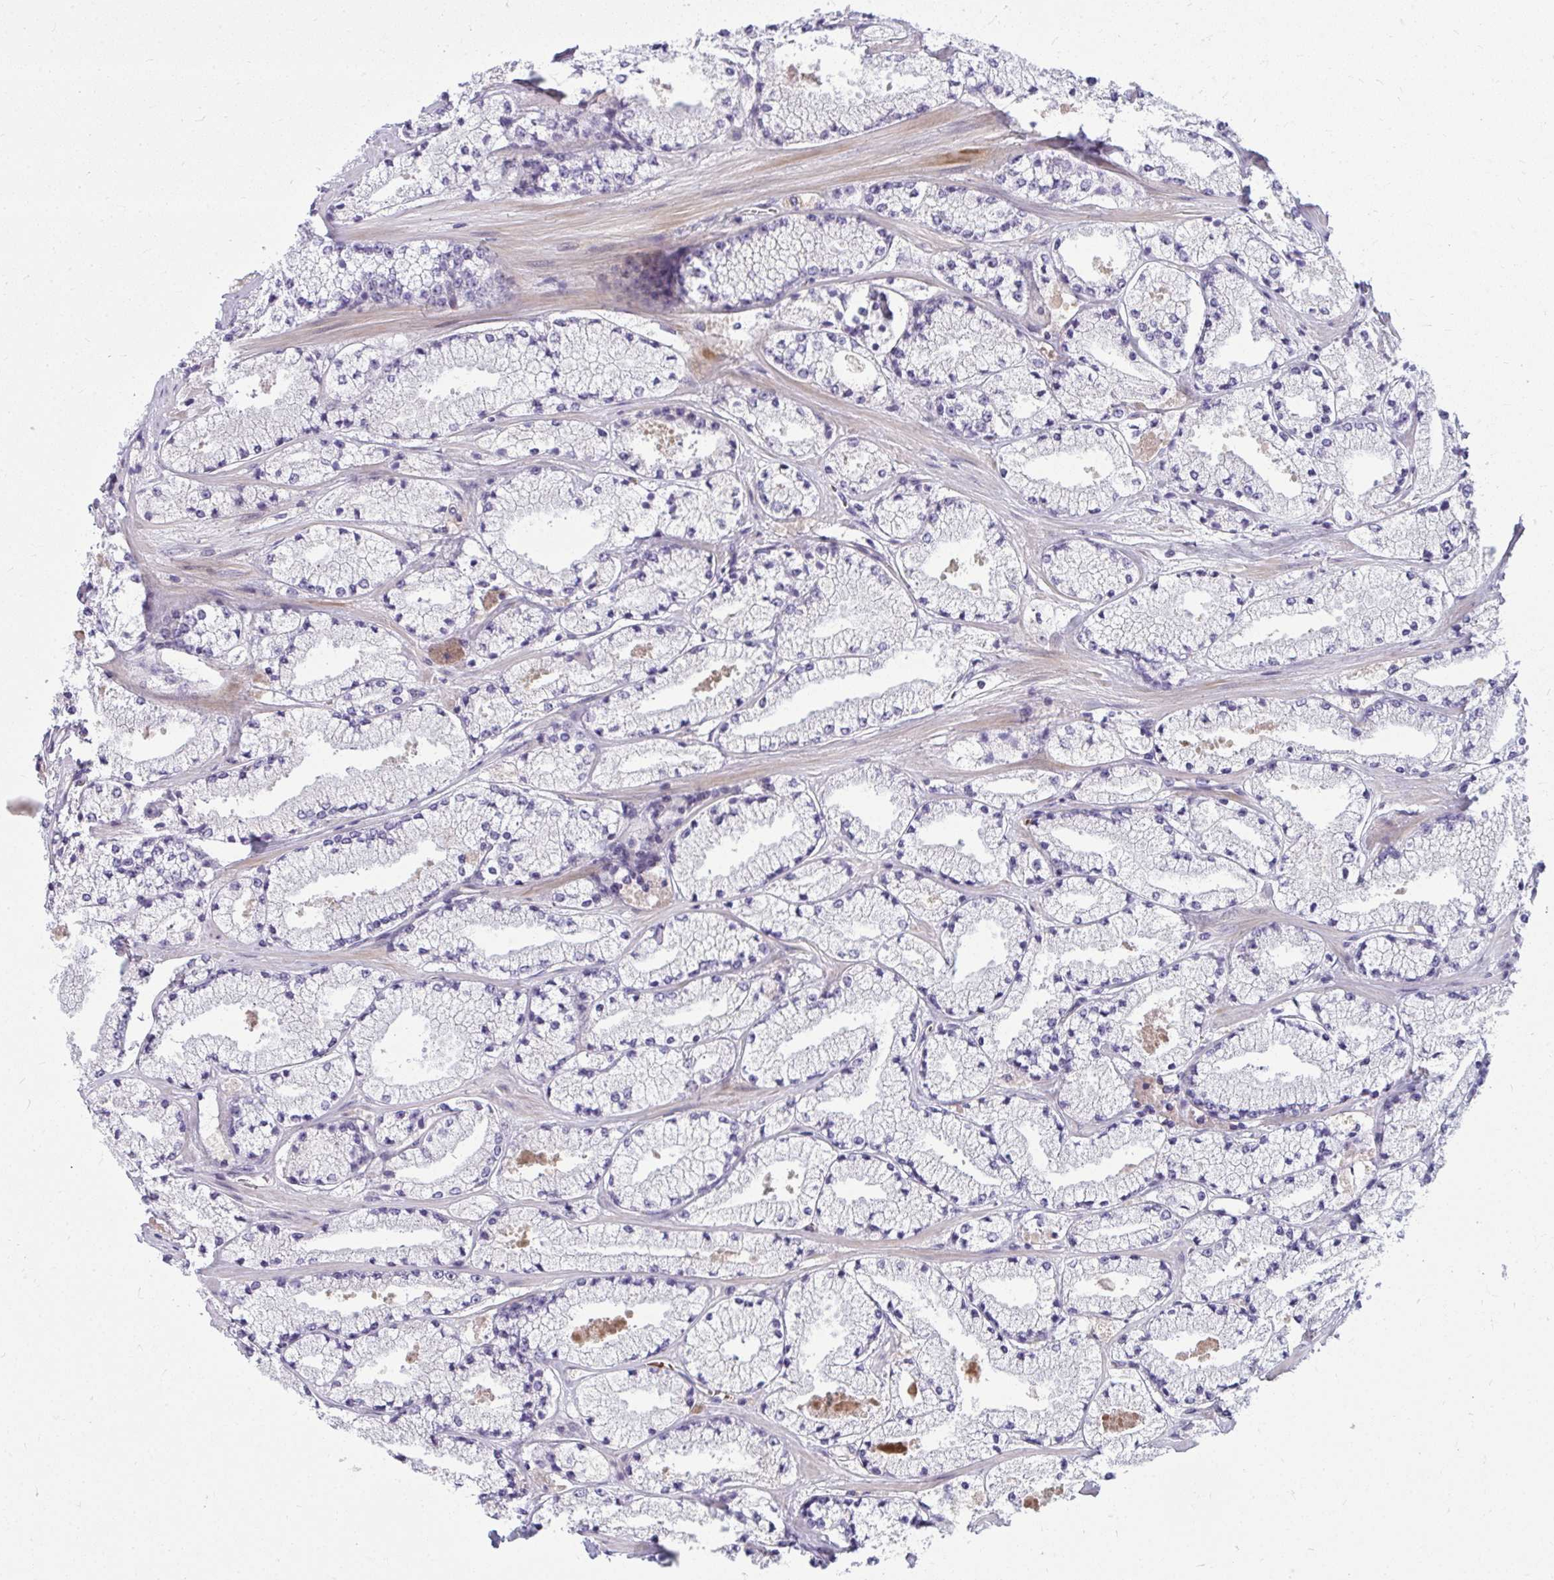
{"staining": {"intensity": "negative", "quantity": "none", "location": "none"}, "tissue": "prostate cancer", "cell_type": "Tumor cells", "image_type": "cancer", "snomed": [{"axis": "morphology", "description": "Adenocarcinoma, High grade"}, {"axis": "topography", "description": "Prostate"}], "caption": "Immunohistochemical staining of human prostate adenocarcinoma (high-grade) exhibits no significant staining in tumor cells.", "gene": "SLC14A1", "patient": {"sex": "male", "age": 63}}